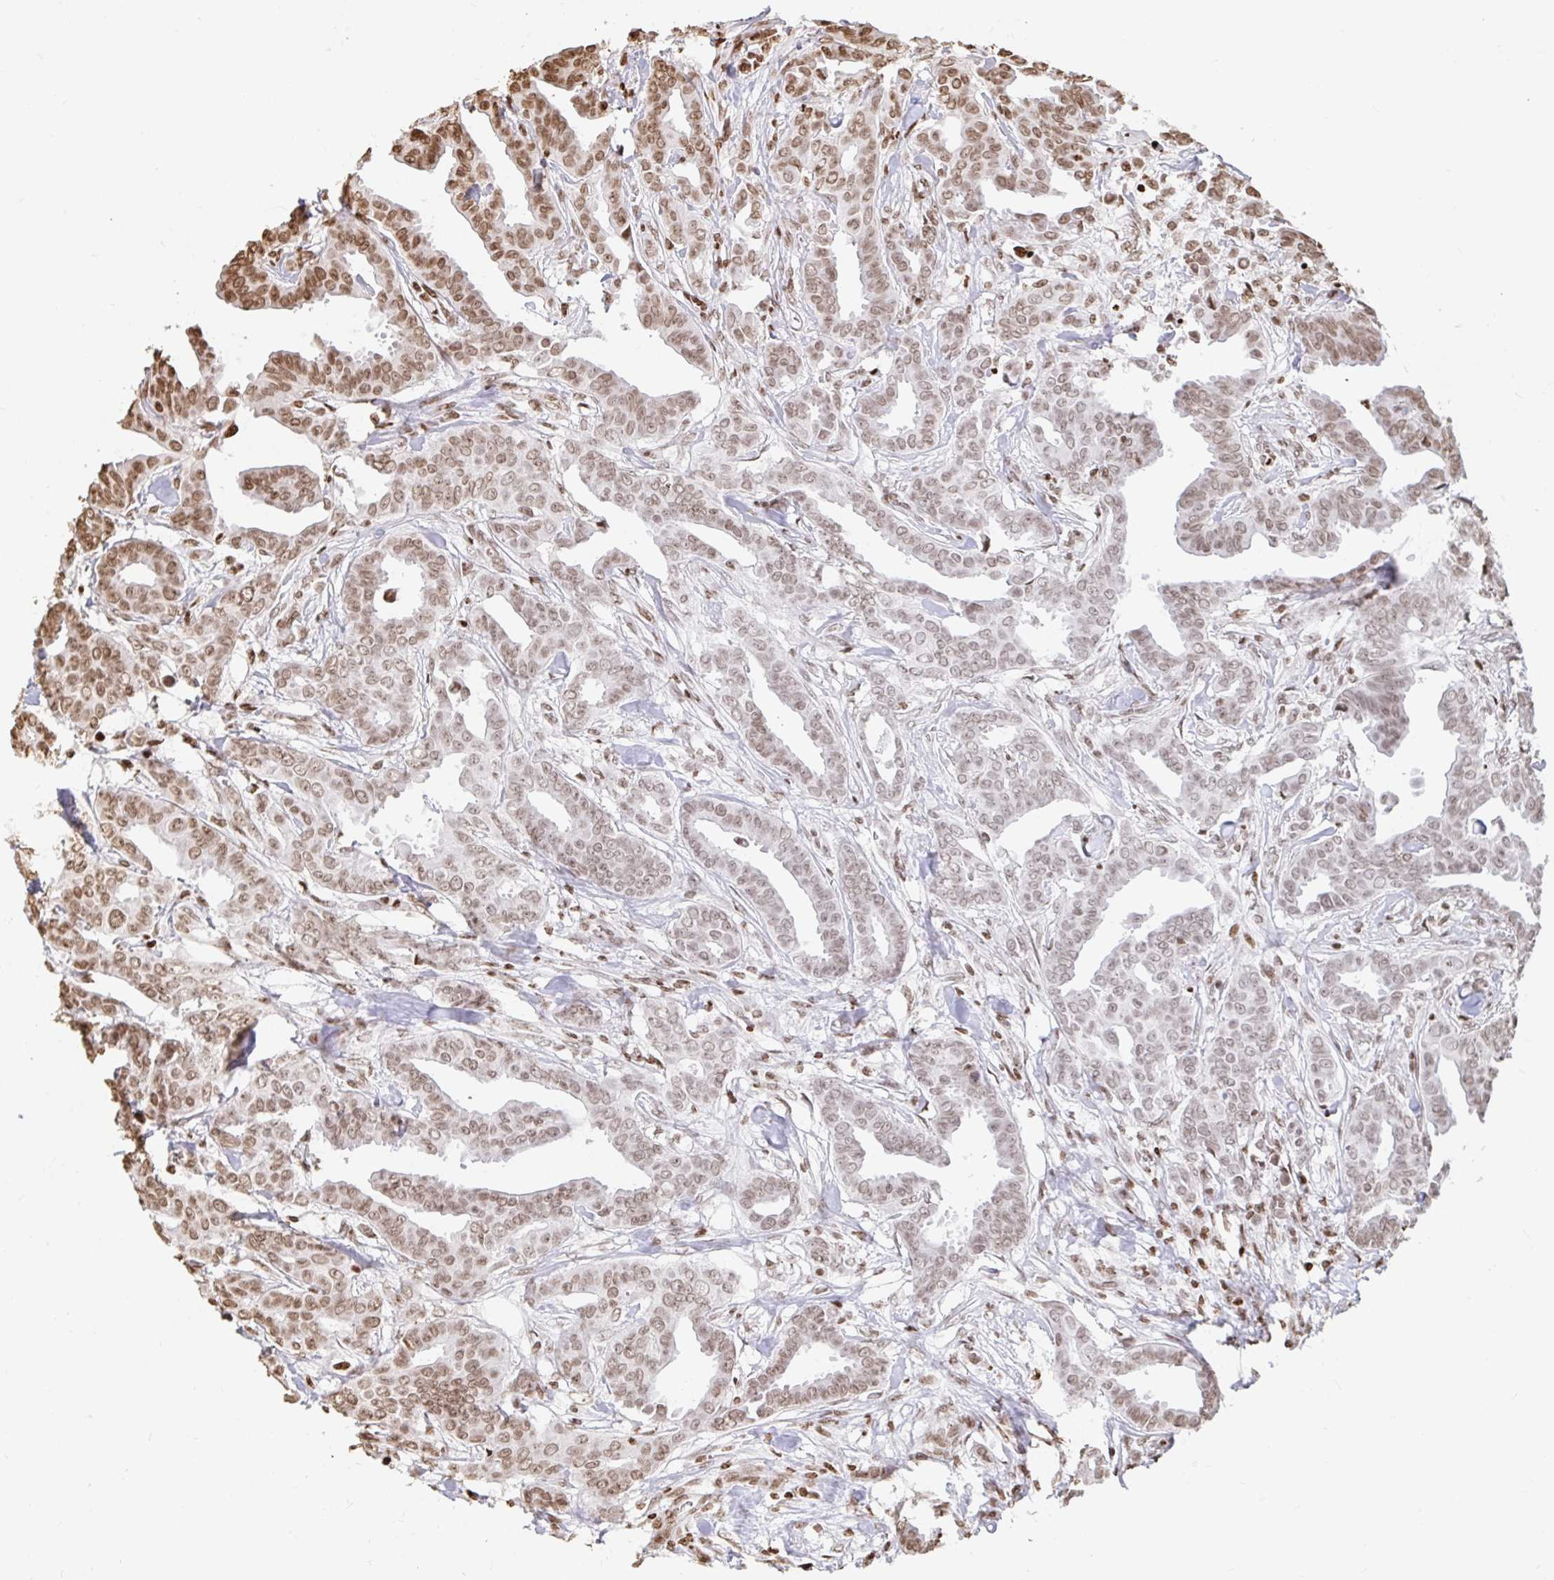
{"staining": {"intensity": "moderate", "quantity": "25%-75%", "location": "nuclear"}, "tissue": "breast cancer", "cell_type": "Tumor cells", "image_type": "cancer", "snomed": [{"axis": "morphology", "description": "Duct carcinoma"}, {"axis": "topography", "description": "Breast"}], "caption": "Tumor cells display moderate nuclear expression in approximately 25%-75% of cells in breast intraductal carcinoma.", "gene": "H2BC5", "patient": {"sex": "female", "age": 45}}